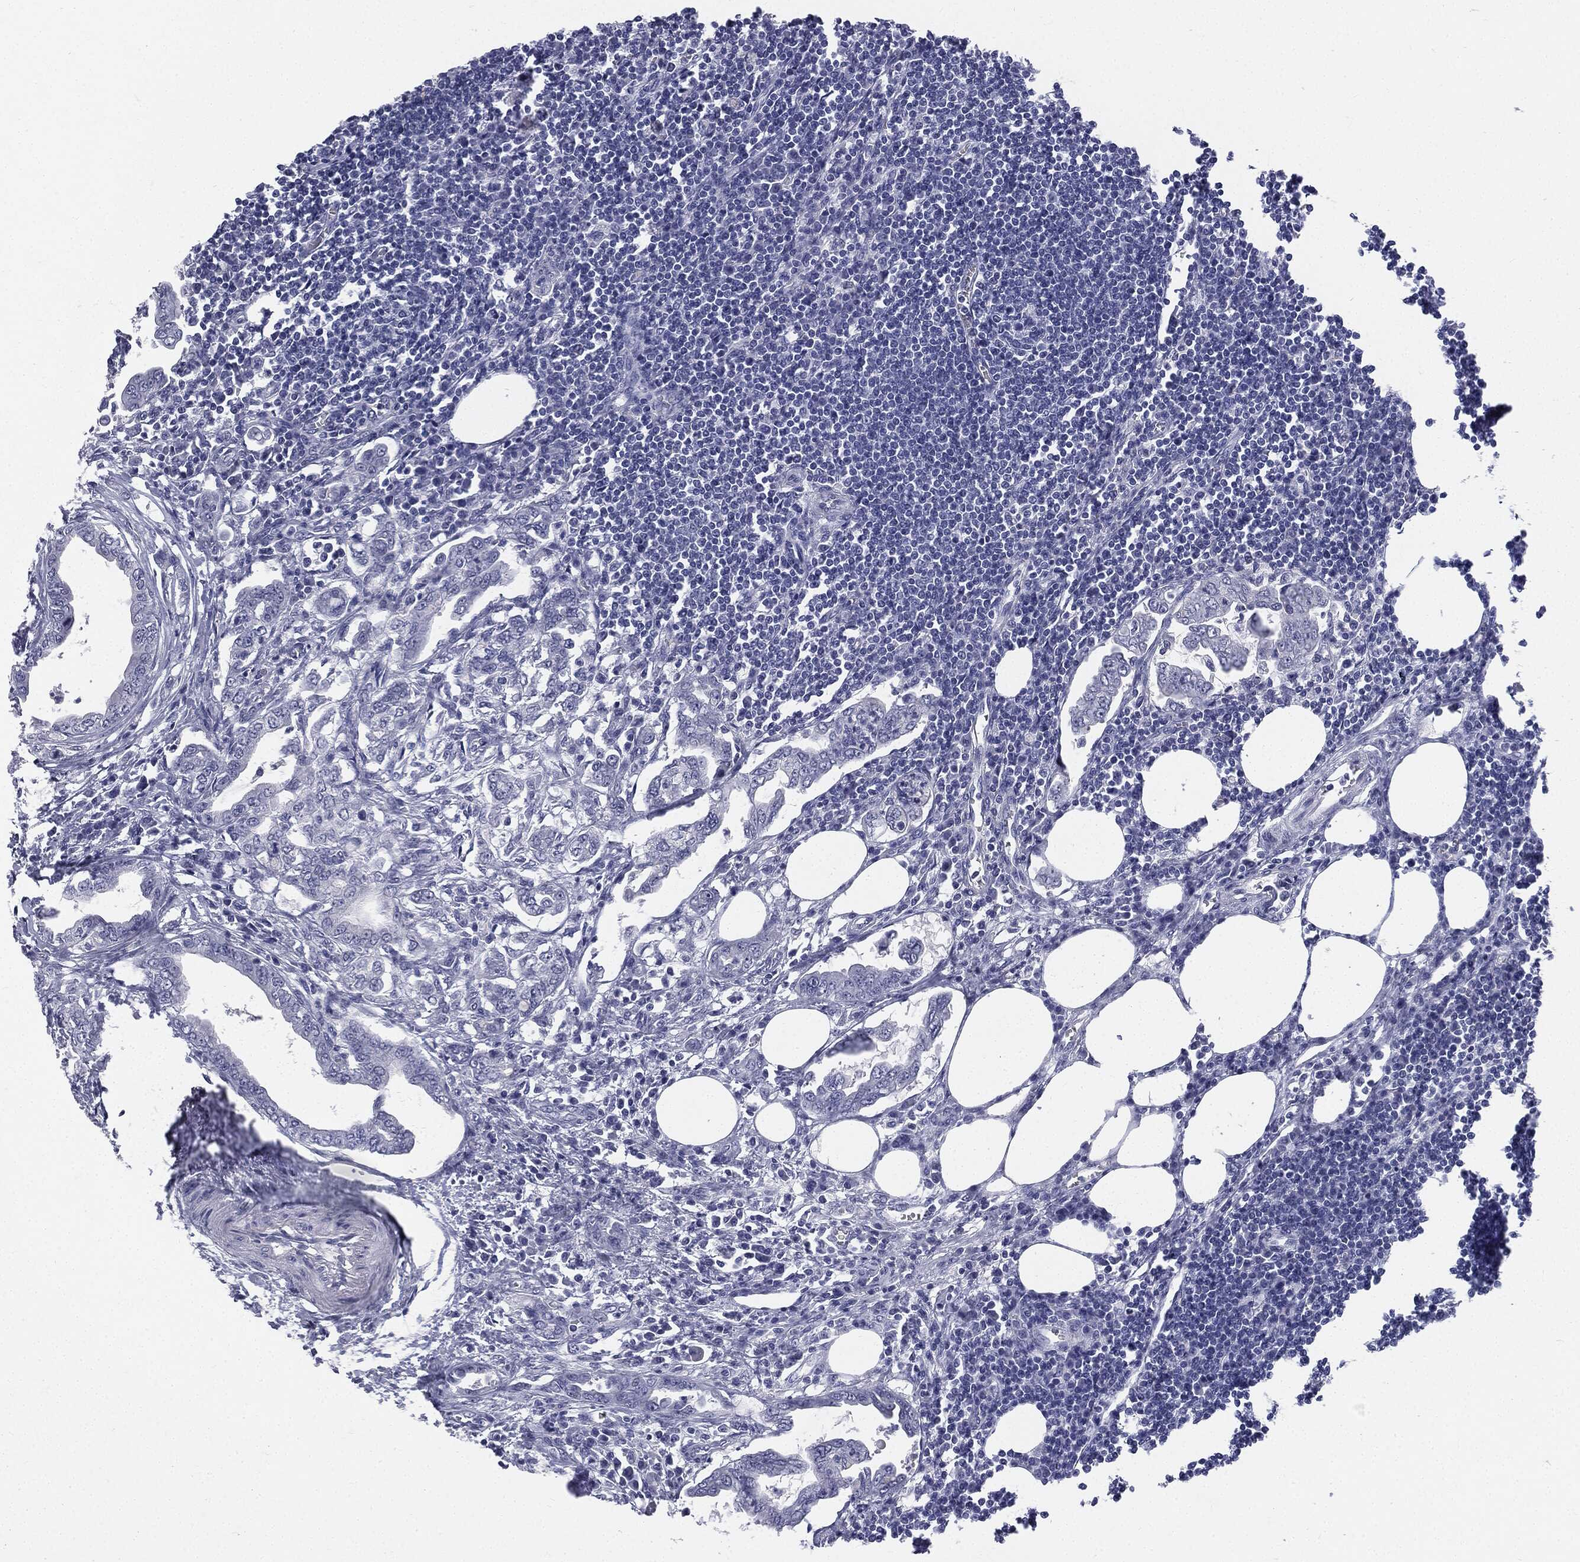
{"staining": {"intensity": "negative", "quantity": "none", "location": "none"}, "tissue": "lymph node", "cell_type": "Non-germinal center cells", "image_type": "normal", "snomed": [{"axis": "morphology", "description": "Normal tissue, NOS"}, {"axis": "topography", "description": "Lymph node"}], "caption": "Immunohistochemistry (IHC) of unremarkable human lymph node exhibits no expression in non-germinal center cells.", "gene": "MLLT10", "patient": {"sex": "female", "age": 67}}